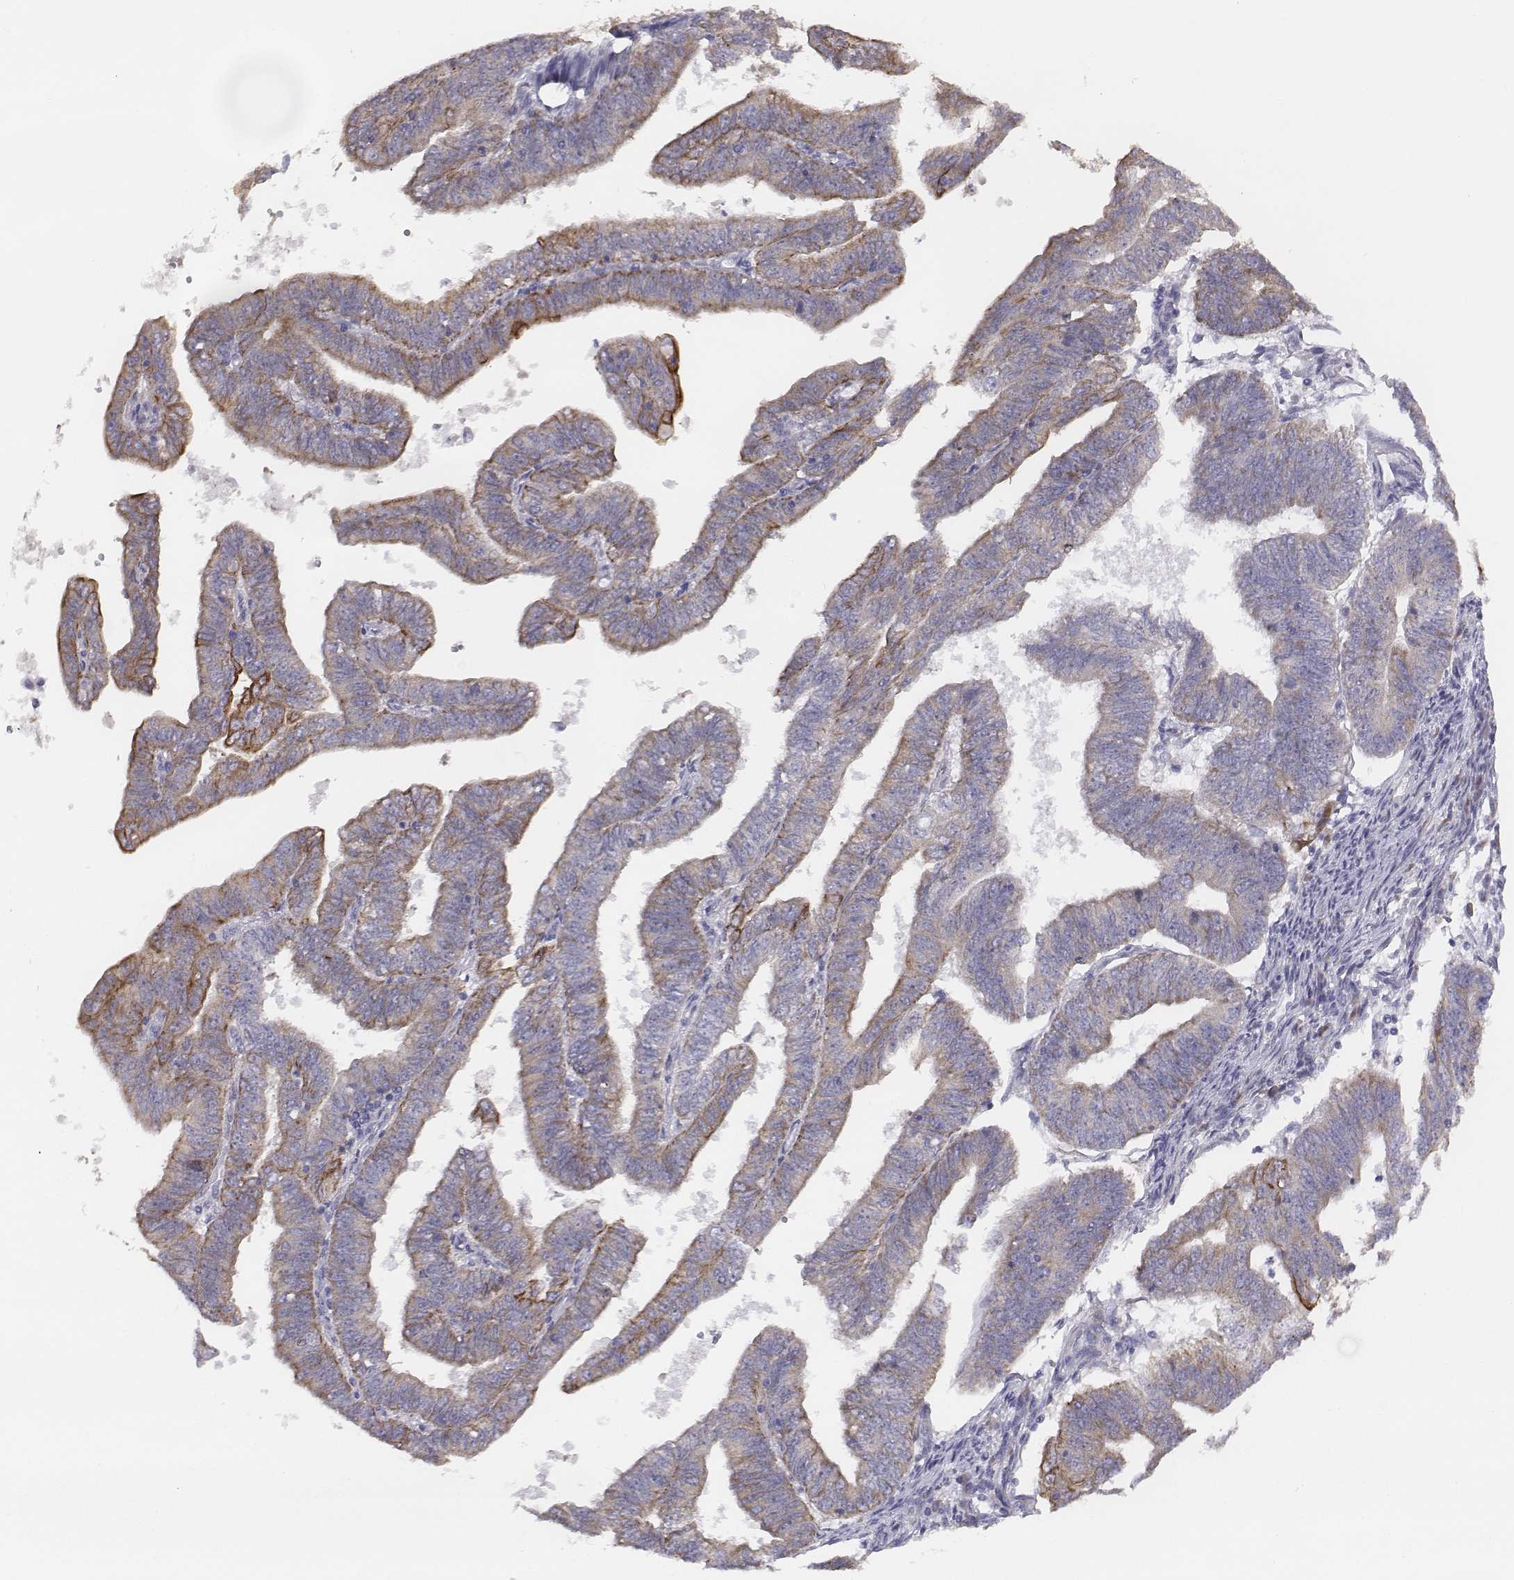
{"staining": {"intensity": "moderate", "quantity": "<25%", "location": "cytoplasmic/membranous"}, "tissue": "endometrial cancer", "cell_type": "Tumor cells", "image_type": "cancer", "snomed": [{"axis": "morphology", "description": "Adenocarcinoma, NOS"}, {"axis": "topography", "description": "Endometrium"}], "caption": "DAB (3,3'-diaminobenzidine) immunohistochemical staining of endometrial cancer (adenocarcinoma) reveals moderate cytoplasmic/membranous protein staining in approximately <25% of tumor cells. The staining was performed using DAB, with brown indicating positive protein expression. Nuclei are stained blue with hematoxylin.", "gene": "CHST14", "patient": {"sex": "female", "age": 82}}